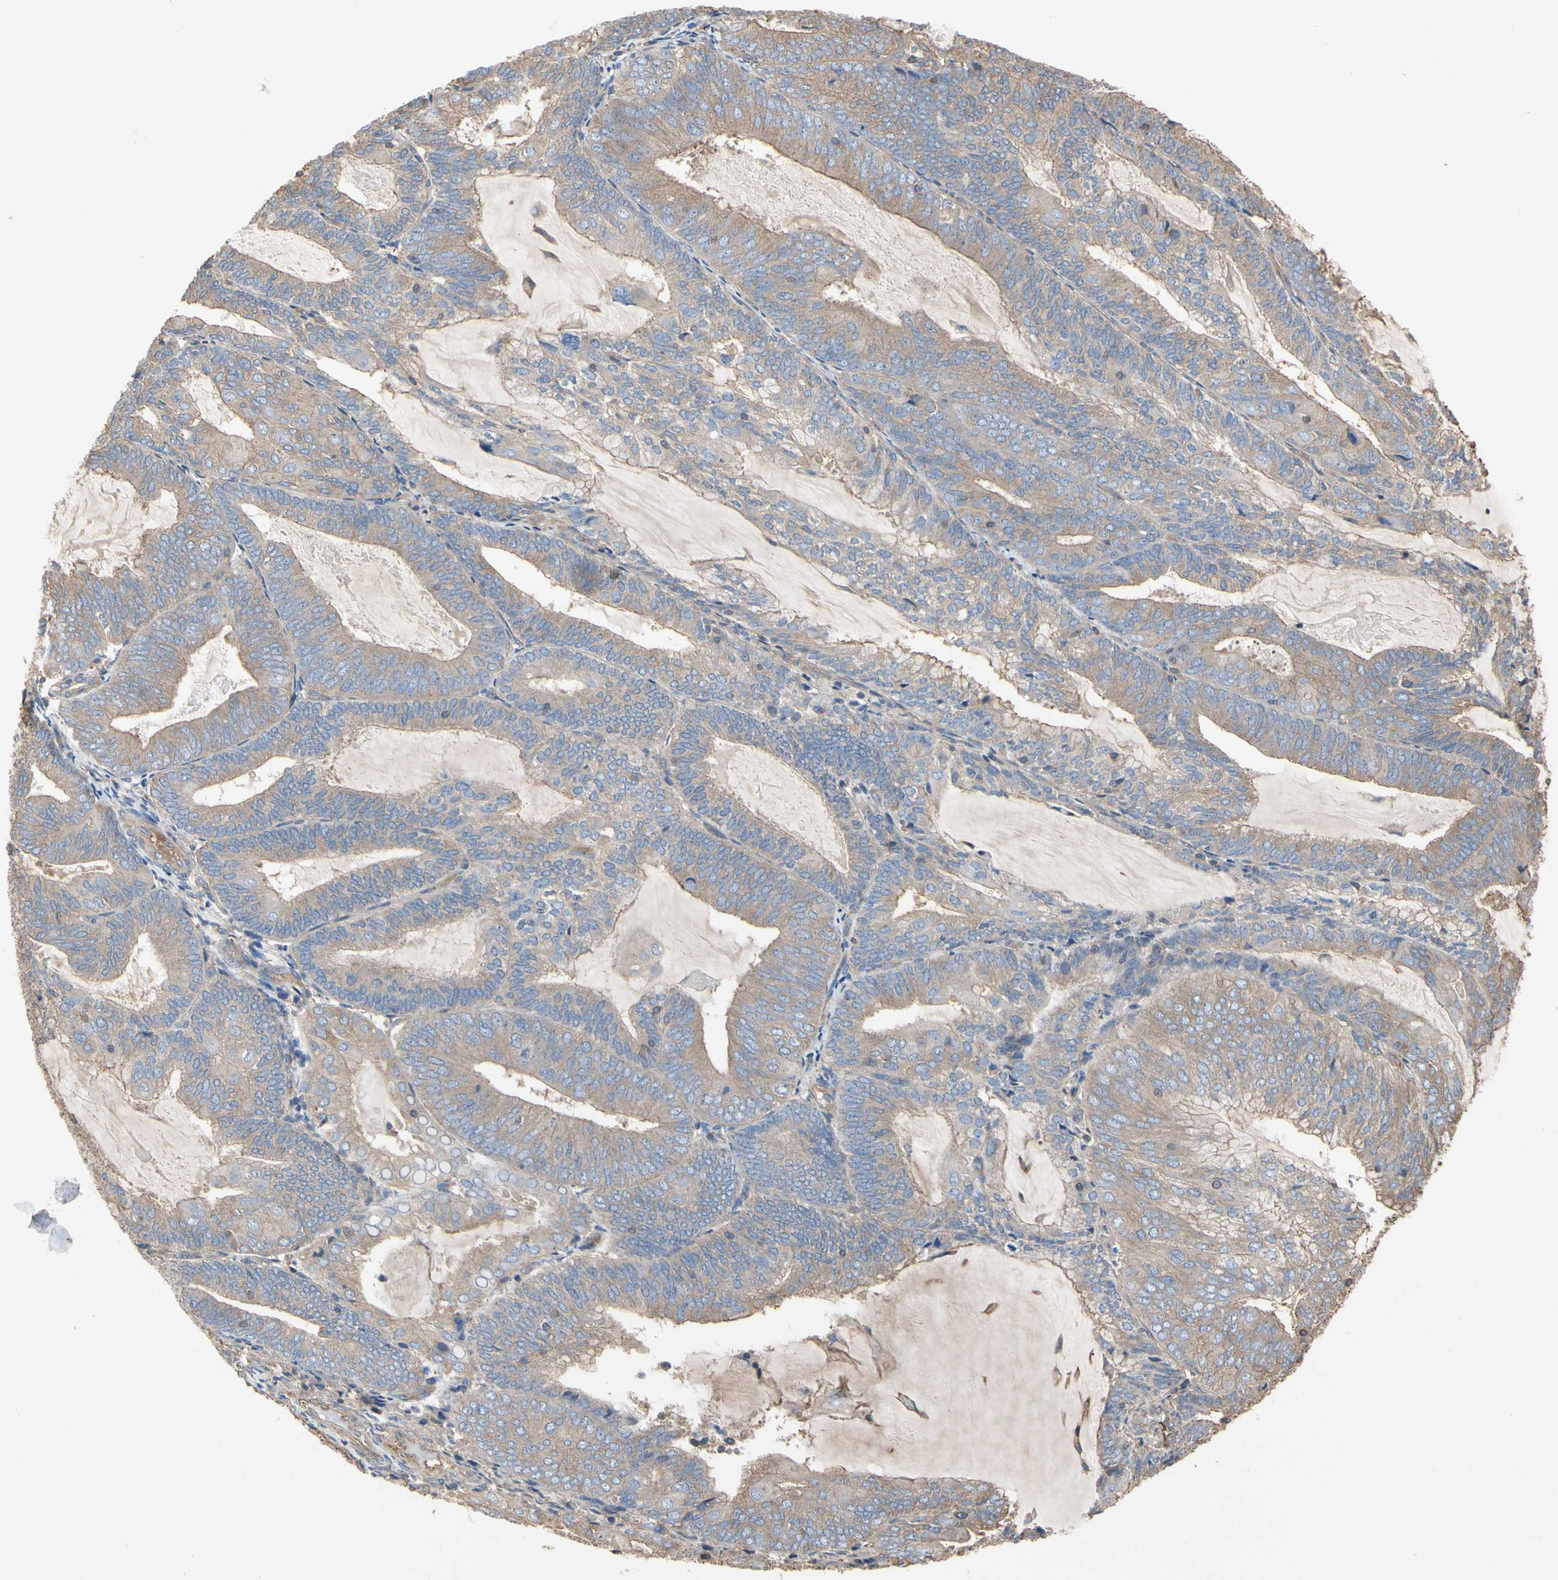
{"staining": {"intensity": "weak", "quantity": ">75%", "location": "cytoplasmic/membranous"}, "tissue": "endometrial cancer", "cell_type": "Tumor cells", "image_type": "cancer", "snomed": [{"axis": "morphology", "description": "Adenocarcinoma, NOS"}, {"axis": "topography", "description": "Endometrium"}], "caption": "Brown immunohistochemical staining in human endometrial adenocarcinoma demonstrates weak cytoplasmic/membranous staining in about >75% of tumor cells.", "gene": "PDZK1", "patient": {"sex": "female", "age": 81}}